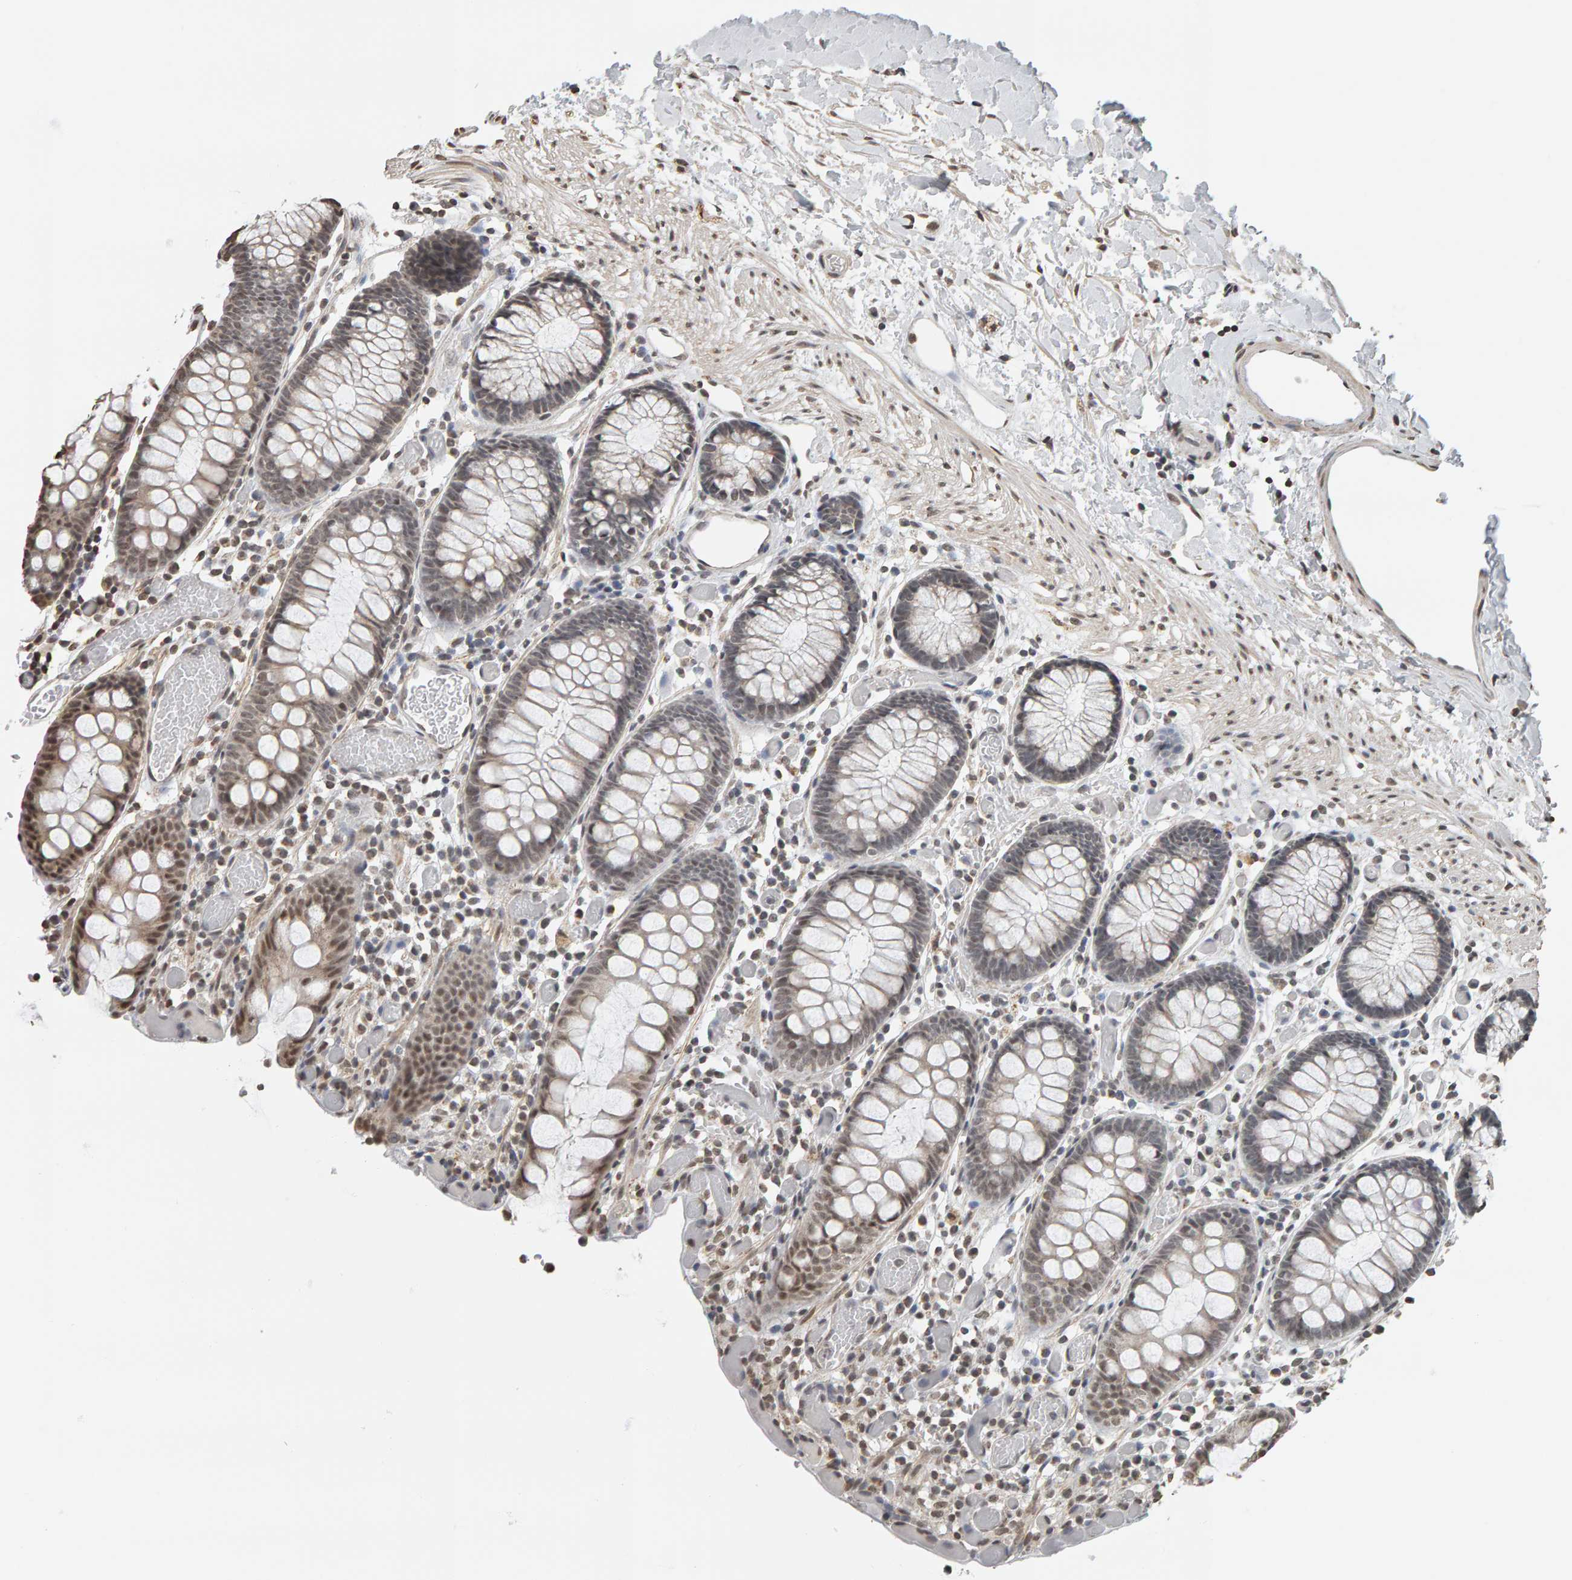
{"staining": {"intensity": "moderate", "quantity": ">75%", "location": "nuclear"}, "tissue": "colon", "cell_type": "Endothelial cells", "image_type": "normal", "snomed": [{"axis": "morphology", "description": "Normal tissue, NOS"}, {"axis": "topography", "description": "Colon"}], "caption": "Moderate nuclear positivity is present in about >75% of endothelial cells in unremarkable colon.", "gene": "AFF4", "patient": {"sex": "male", "age": 14}}